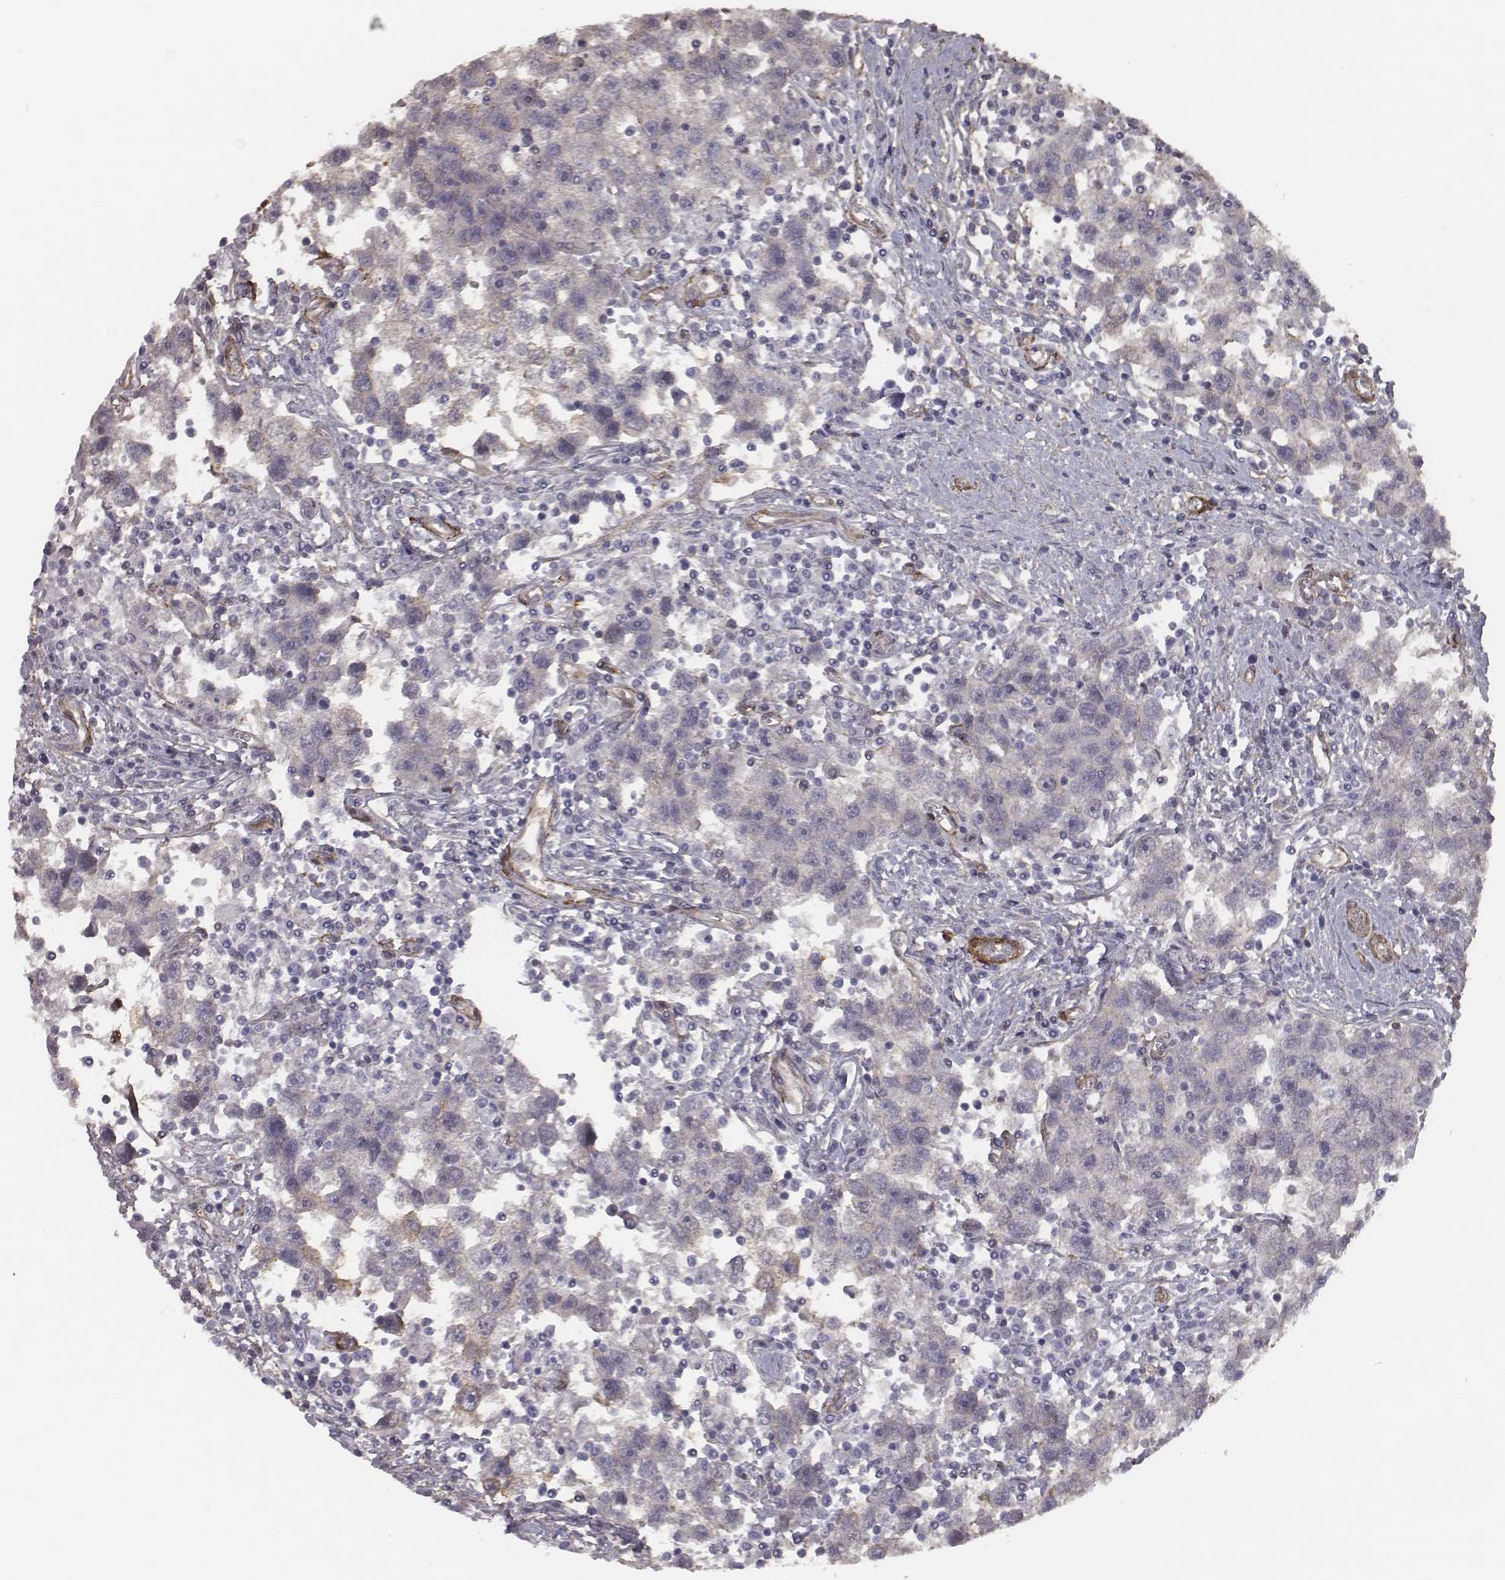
{"staining": {"intensity": "negative", "quantity": "none", "location": "none"}, "tissue": "testis cancer", "cell_type": "Tumor cells", "image_type": "cancer", "snomed": [{"axis": "morphology", "description": "Seminoma, NOS"}, {"axis": "topography", "description": "Testis"}], "caption": "Tumor cells are negative for brown protein staining in seminoma (testis).", "gene": "ISYNA1", "patient": {"sex": "male", "age": 30}}